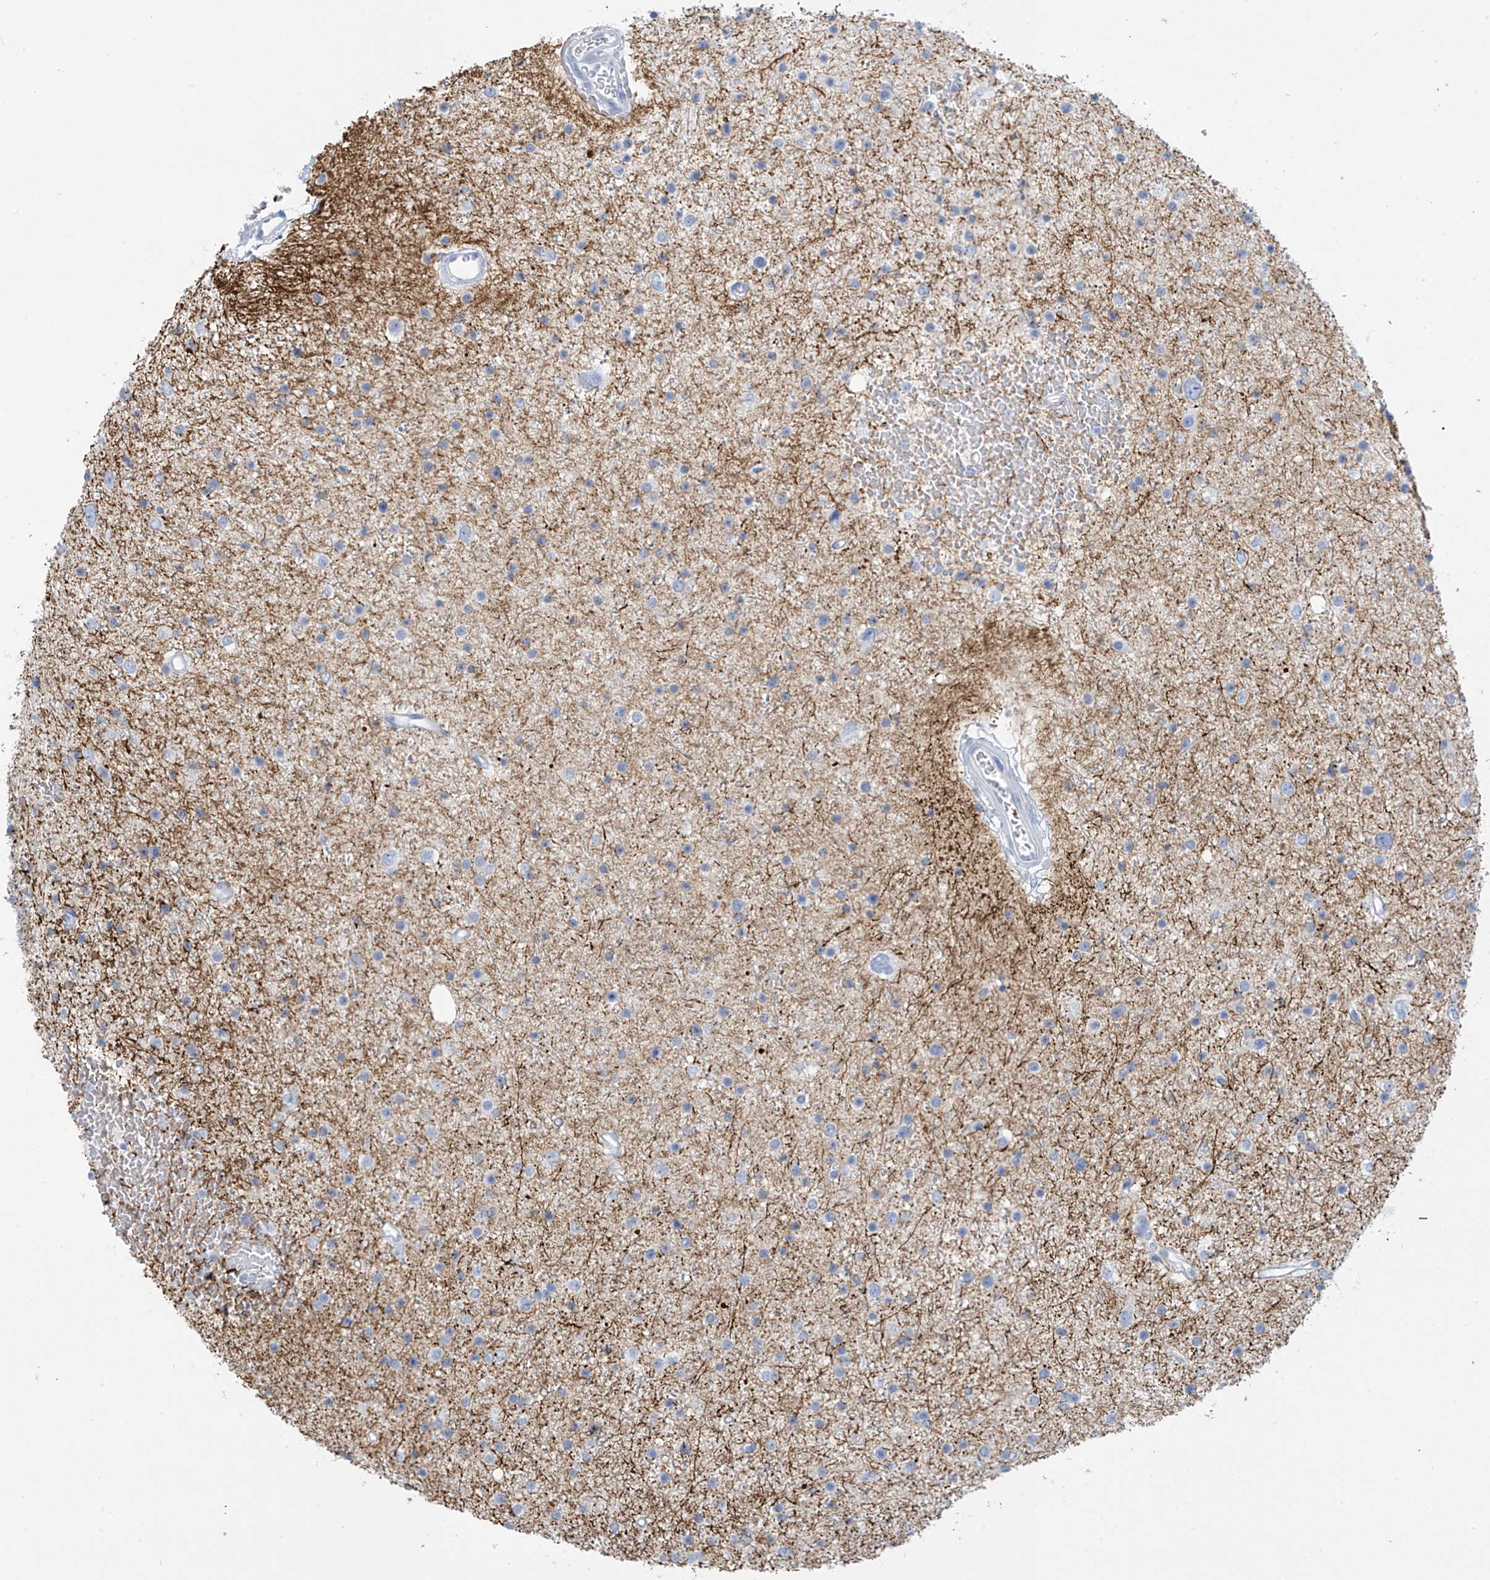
{"staining": {"intensity": "negative", "quantity": "none", "location": "none"}, "tissue": "glioma", "cell_type": "Tumor cells", "image_type": "cancer", "snomed": [{"axis": "morphology", "description": "Glioma, malignant, Low grade"}, {"axis": "topography", "description": "Brain"}], "caption": "The IHC histopathology image has no significant positivity in tumor cells of low-grade glioma (malignant) tissue. (DAB immunohistochemistry (IHC) visualized using brightfield microscopy, high magnification).", "gene": "TRMT2B", "patient": {"sex": "female", "age": 37}}